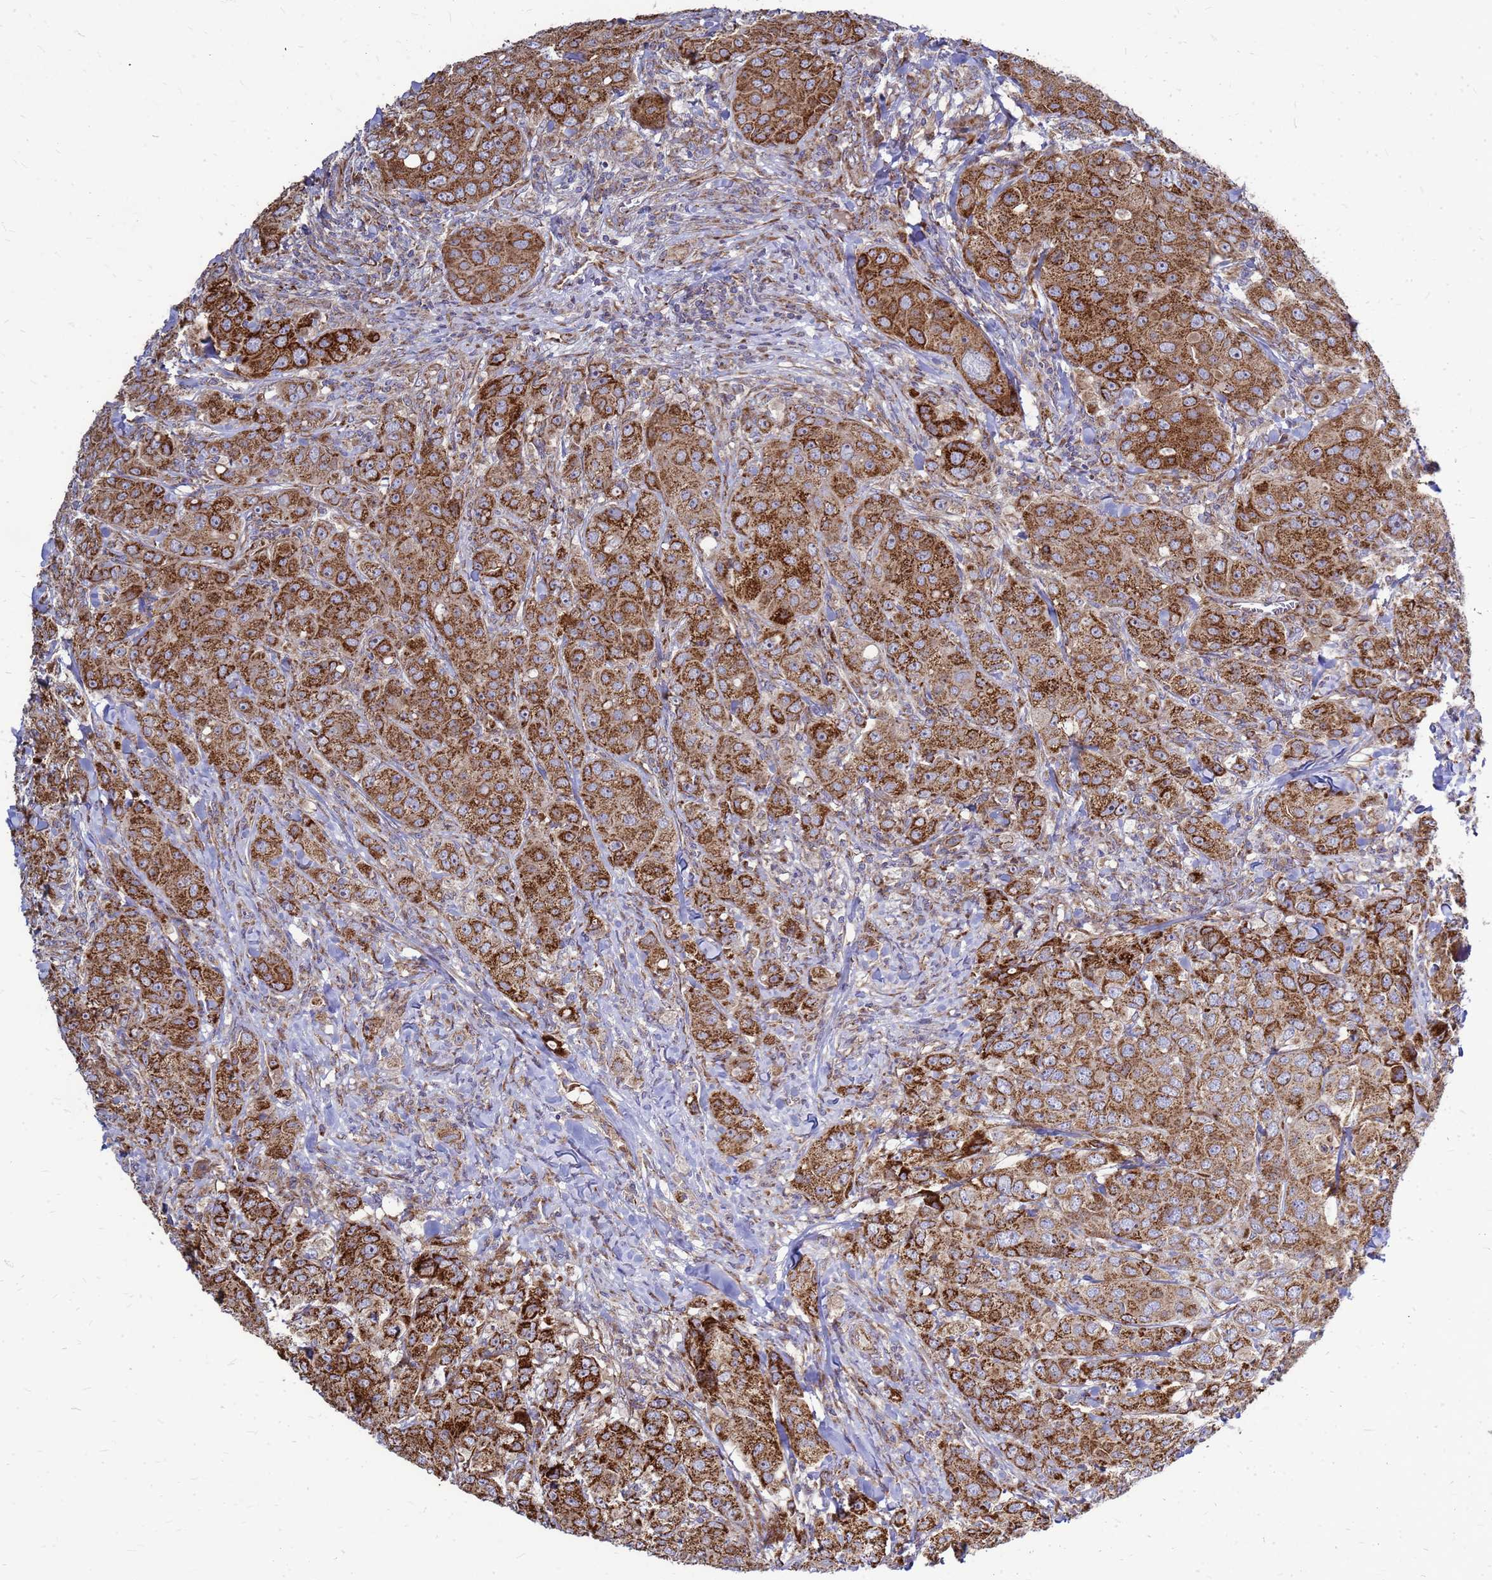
{"staining": {"intensity": "strong", "quantity": ">75%", "location": "cytoplasmic/membranous"}, "tissue": "breast cancer", "cell_type": "Tumor cells", "image_type": "cancer", "snomed": [{"axis": "morphology", "description": "Duct carcinoma"}, {"axis": "topography", "description": "Breast"}], "caption": "This photomicrograph demonstrates immunohistochemistry (IHC) staining of breast infiltrating ductal carcinoma, with high strong cytoplasmic/membranous positivity in approximately >75% of tumor cells.", "gene": "FSTL4", "patient": {"sex": "female", "age": 43}}